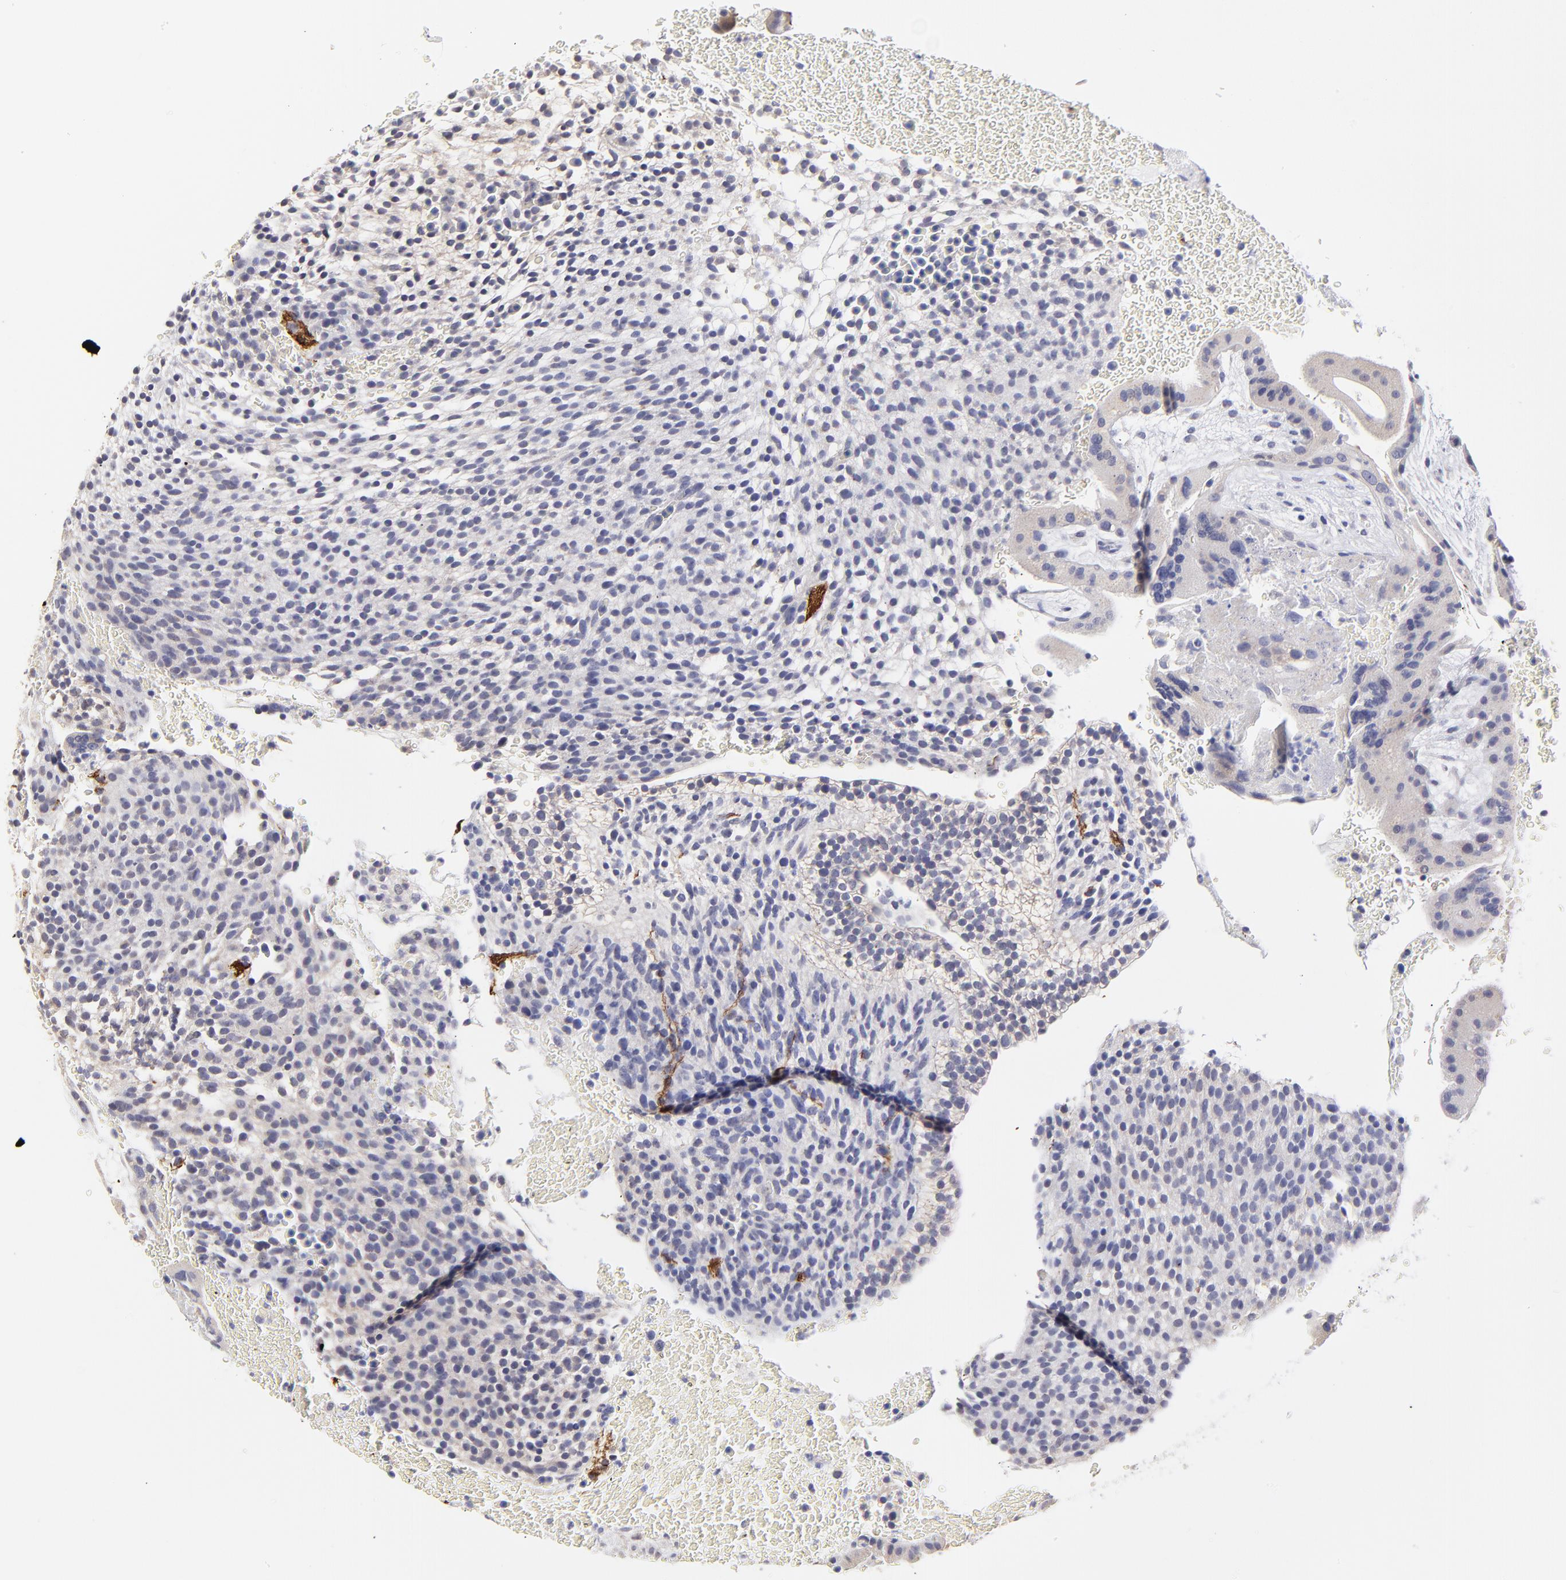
{"staining": {"intensity": "negative", "quantity": "none", "location": "none"}, "tissue": "placenta", "cell_type": "Decidual cells", "image_type": "normal", "snomed": [{"axis": "morphology", "description": "Normal tissue, NOS"}, {"axis": "topography", "description": "Placenta"}], "caption": "Decidual cells are negative for brown protein staining in benign placenta. (DAB (3,3'-diaminobenzidine) immunohistochemistry (IHC) visualized using brightfield microscopy, high magnification).", "gene": "BTG2", "patient": {"sex": "female", "age": 19}}